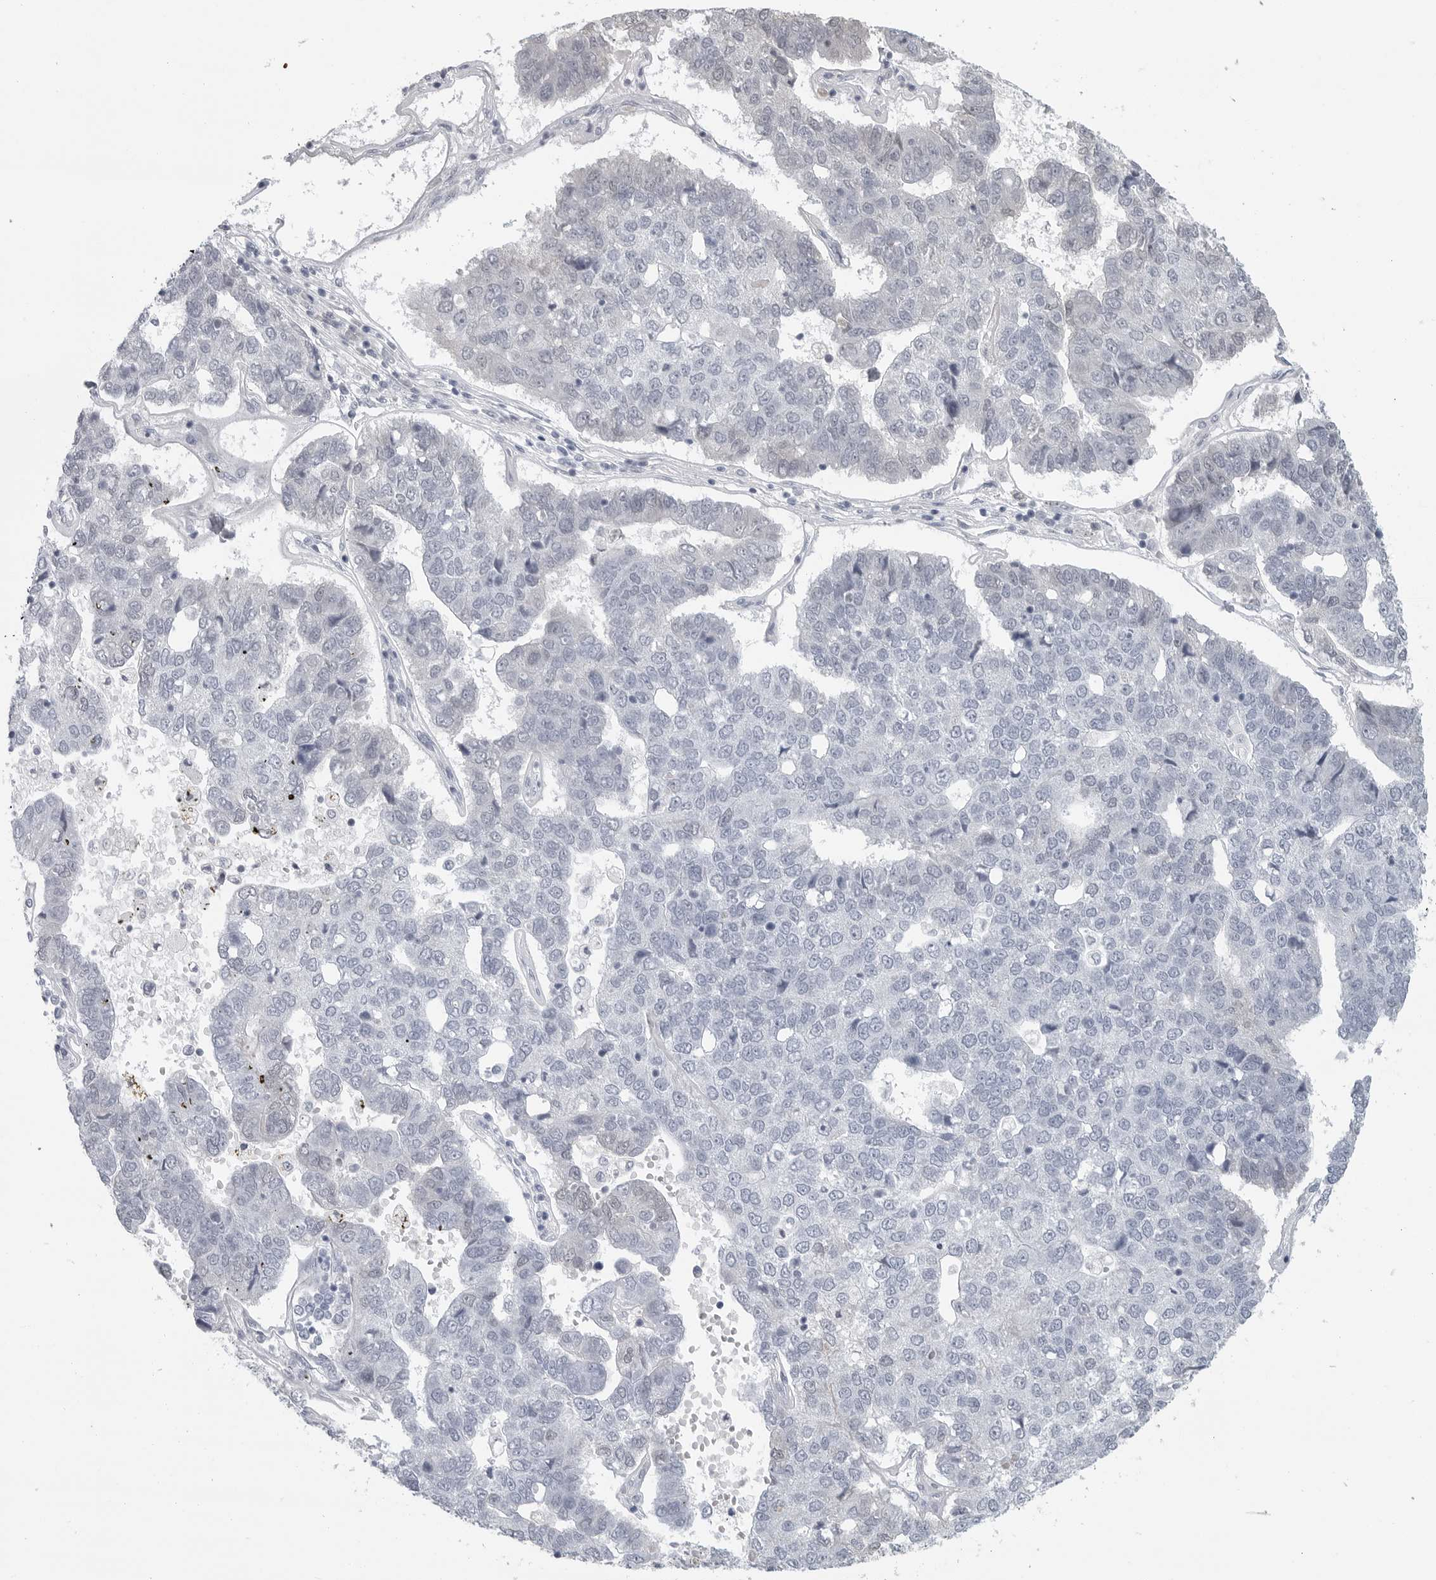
{"staining": {"intensity": "negative", "quantity": "none", "location": "none"}, "tissue": "pancreatic cancer", "cell_type": "Tumor cells", "image_type": "cancer", "snomed": [{"axis": "morphology", "description": "Adenocarcinoma, NOS"}, {"axis": "topography", "description": "Pancreas"}], "caption": "This is an immunohistochemistry image of pancreatic cancer (adenocarcinoma). There is no positivity in tumor cells.", "gene": "AMPD1", "patient": {"sex": "female", "age": 61}}